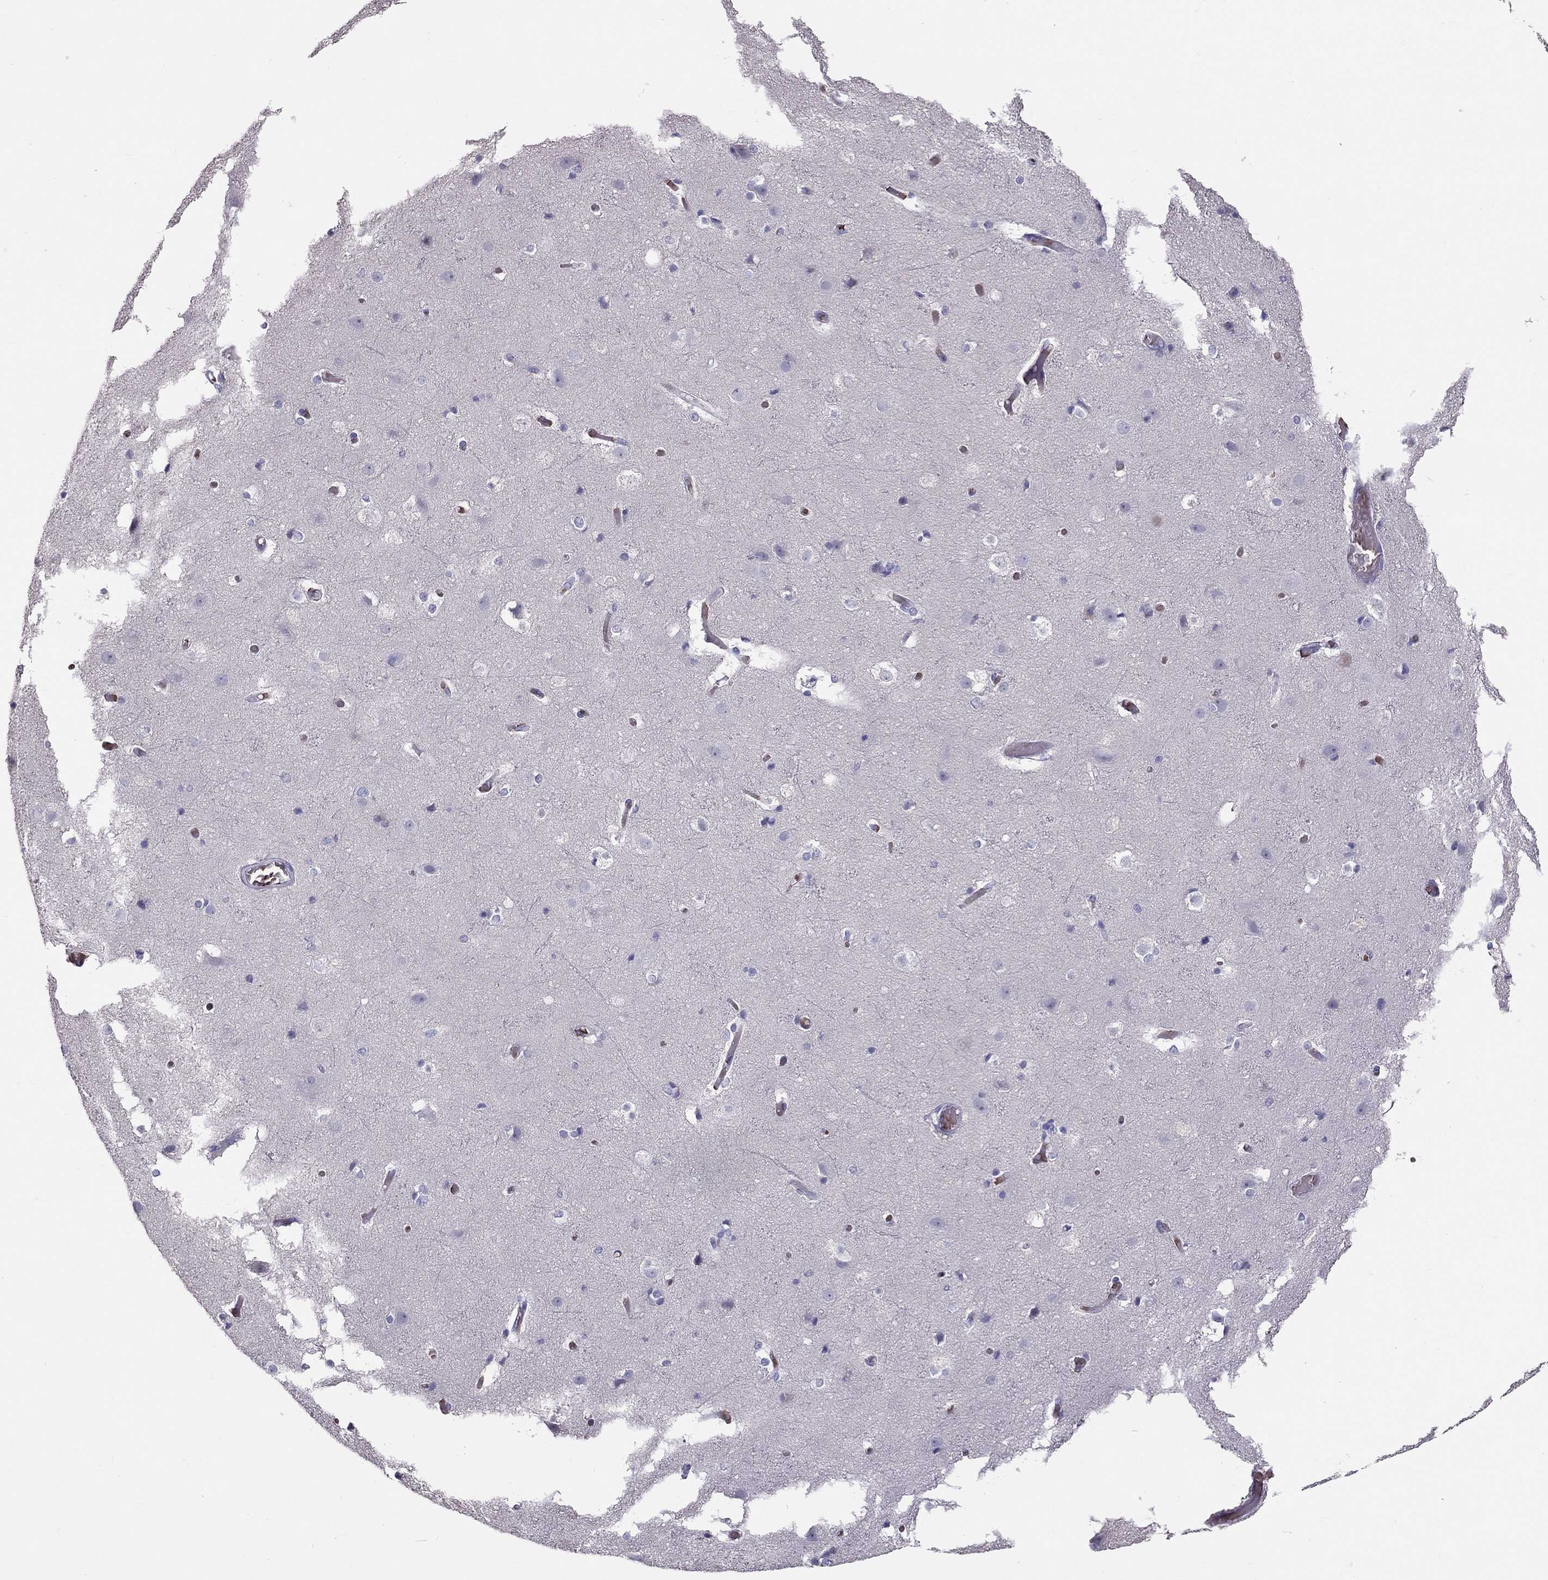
{"staining": {"intensity": "negative", "quantity": "none", "location": "none"}, "tissue": "cerebral cortex", "cell_type": "Endothelial cells", "image_type": "normal", "snomed": [{"axis": "morphology", "description": "Normal tissue, NOS"}, {"axis": "topography", "description": "Cerebral cortex"}], "caption": "Immunohistochemical staining of unremarkable cerebral cortex reveals no significant staining in endothelial cells.", "gene": "FRMD1", "patient": {"sex": "female", "age": 52}}